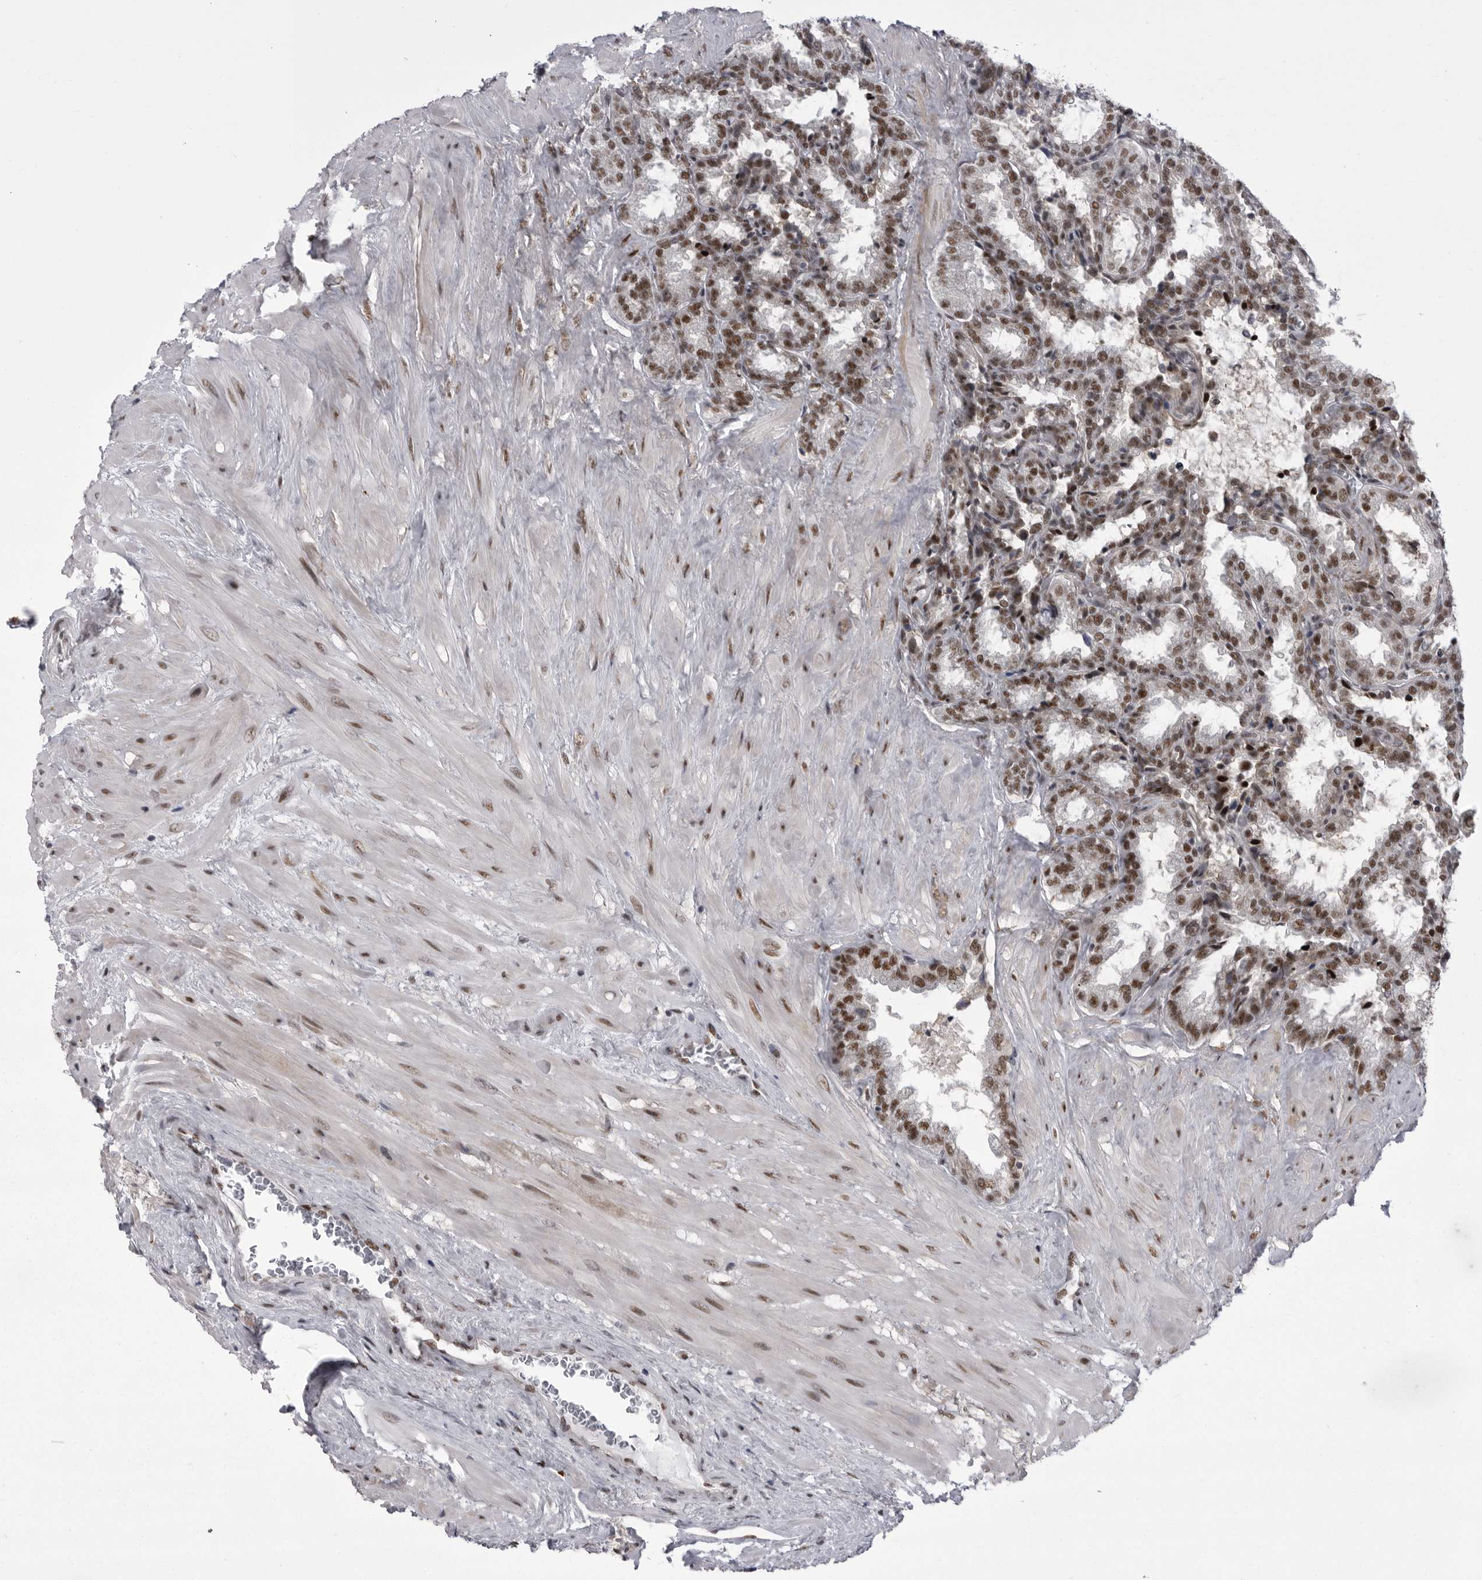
{"staining": {"intensity": "strong", "quantity": ">75%", "location": "nuclear"}, "tissue": "seminal vesicle", "cell_type": "Glandular cells", "image_type": "normal", "snomed": [{"axis": "morphology", "description": "Normal tissue, NOS"}, {"axis": "topography", "description": "Seminal veicle"}], "caption": "Glandular cells show high levels of strong nuclear positivity in about >75% of cells in benign seminal vesicle.", "gene": "MEPCE", "patient": {"sex": "male", "age": 46}}